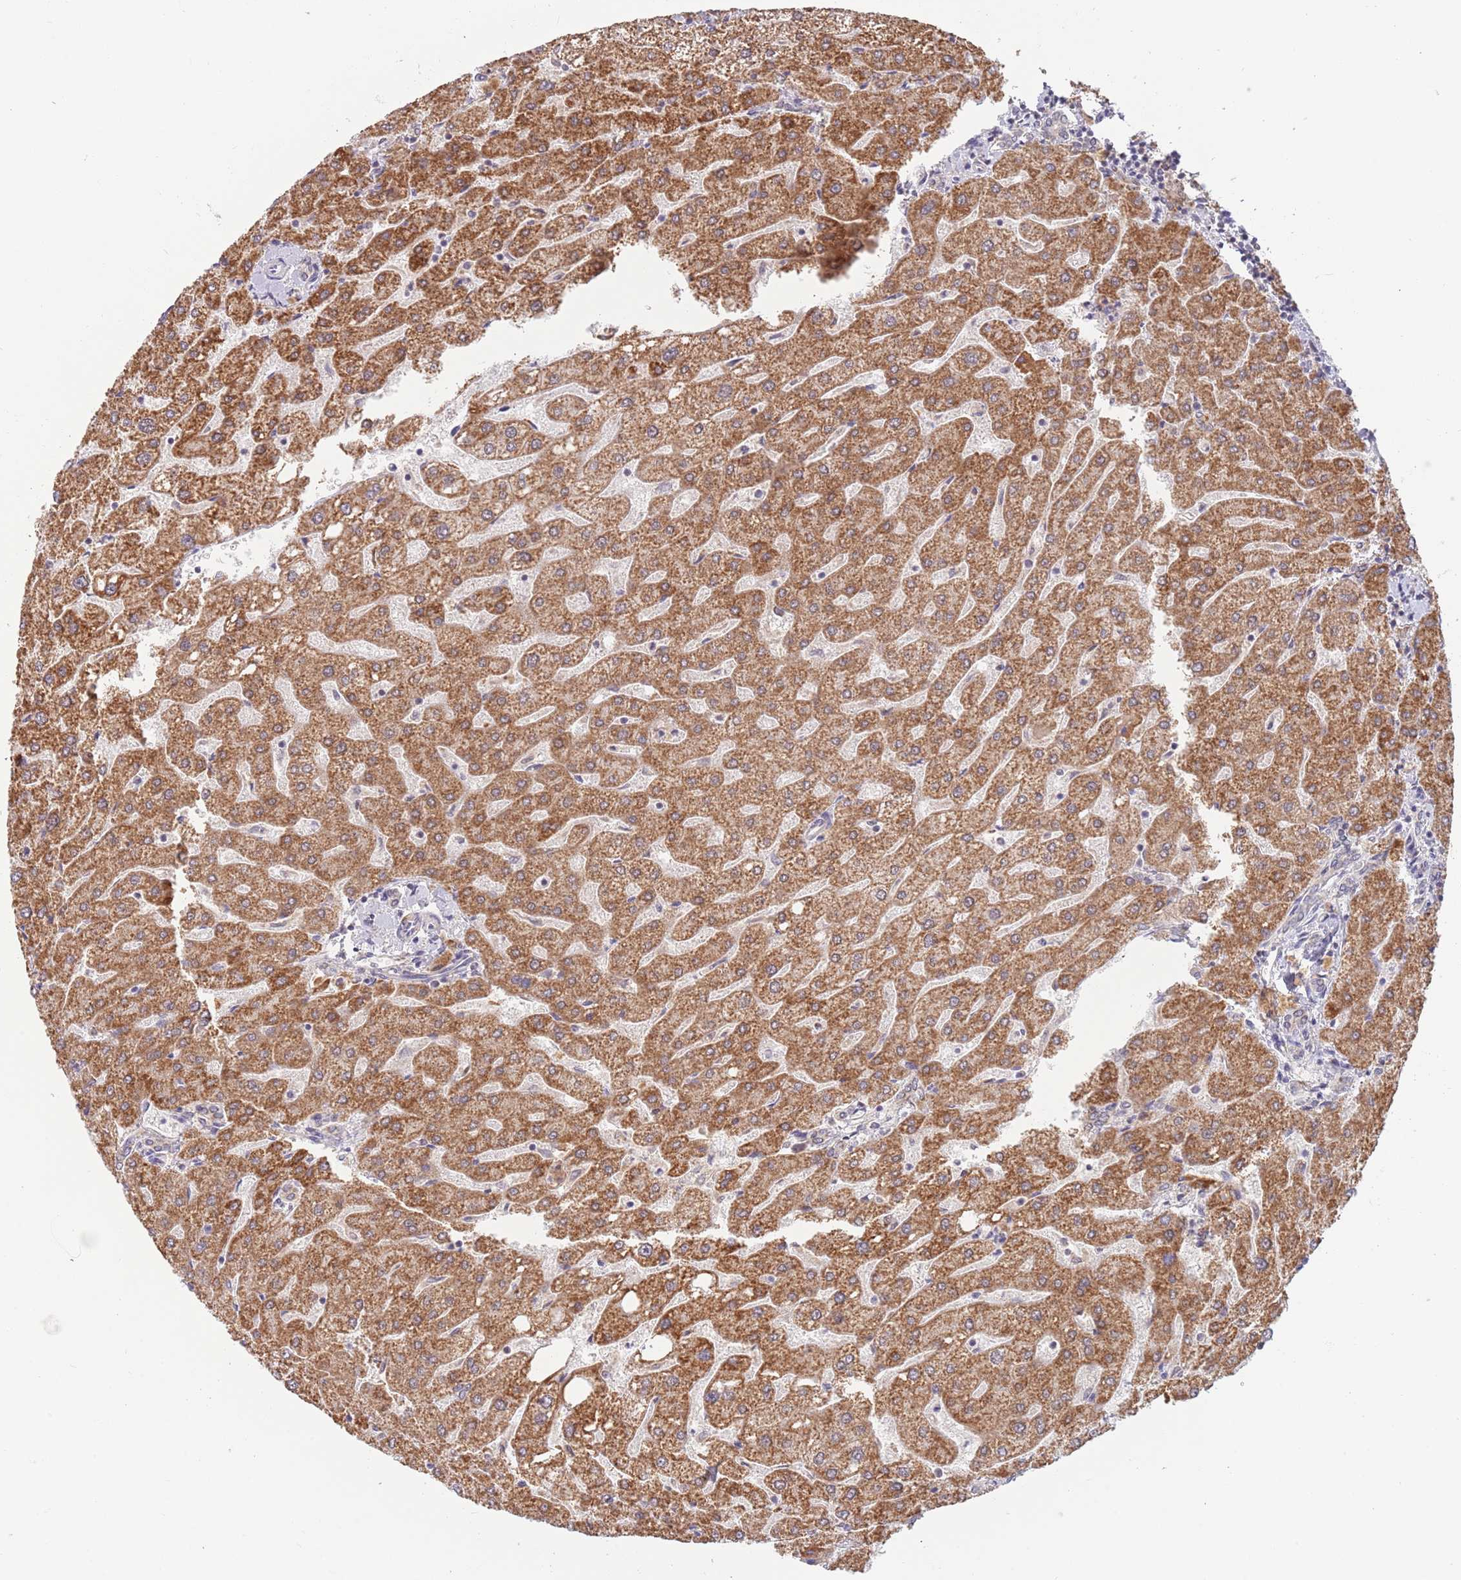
{"staining": {"intensity": "negative", "quantity": "none", "location": "none"}, "tissue": "liver", "cell_type": "Cholangiocytes", "image_type": "normal", "snomed": [{"axis": "morphology", "description": "Normal tissue, NOS"}, {"axis": "topography", "description": "Liver"}], "caption": "The histopathology image demonstrates no significant expression in cholangiocytes of liver.", "gene": "TIMM13", "patient": {"sex": "male", "age": 67}}